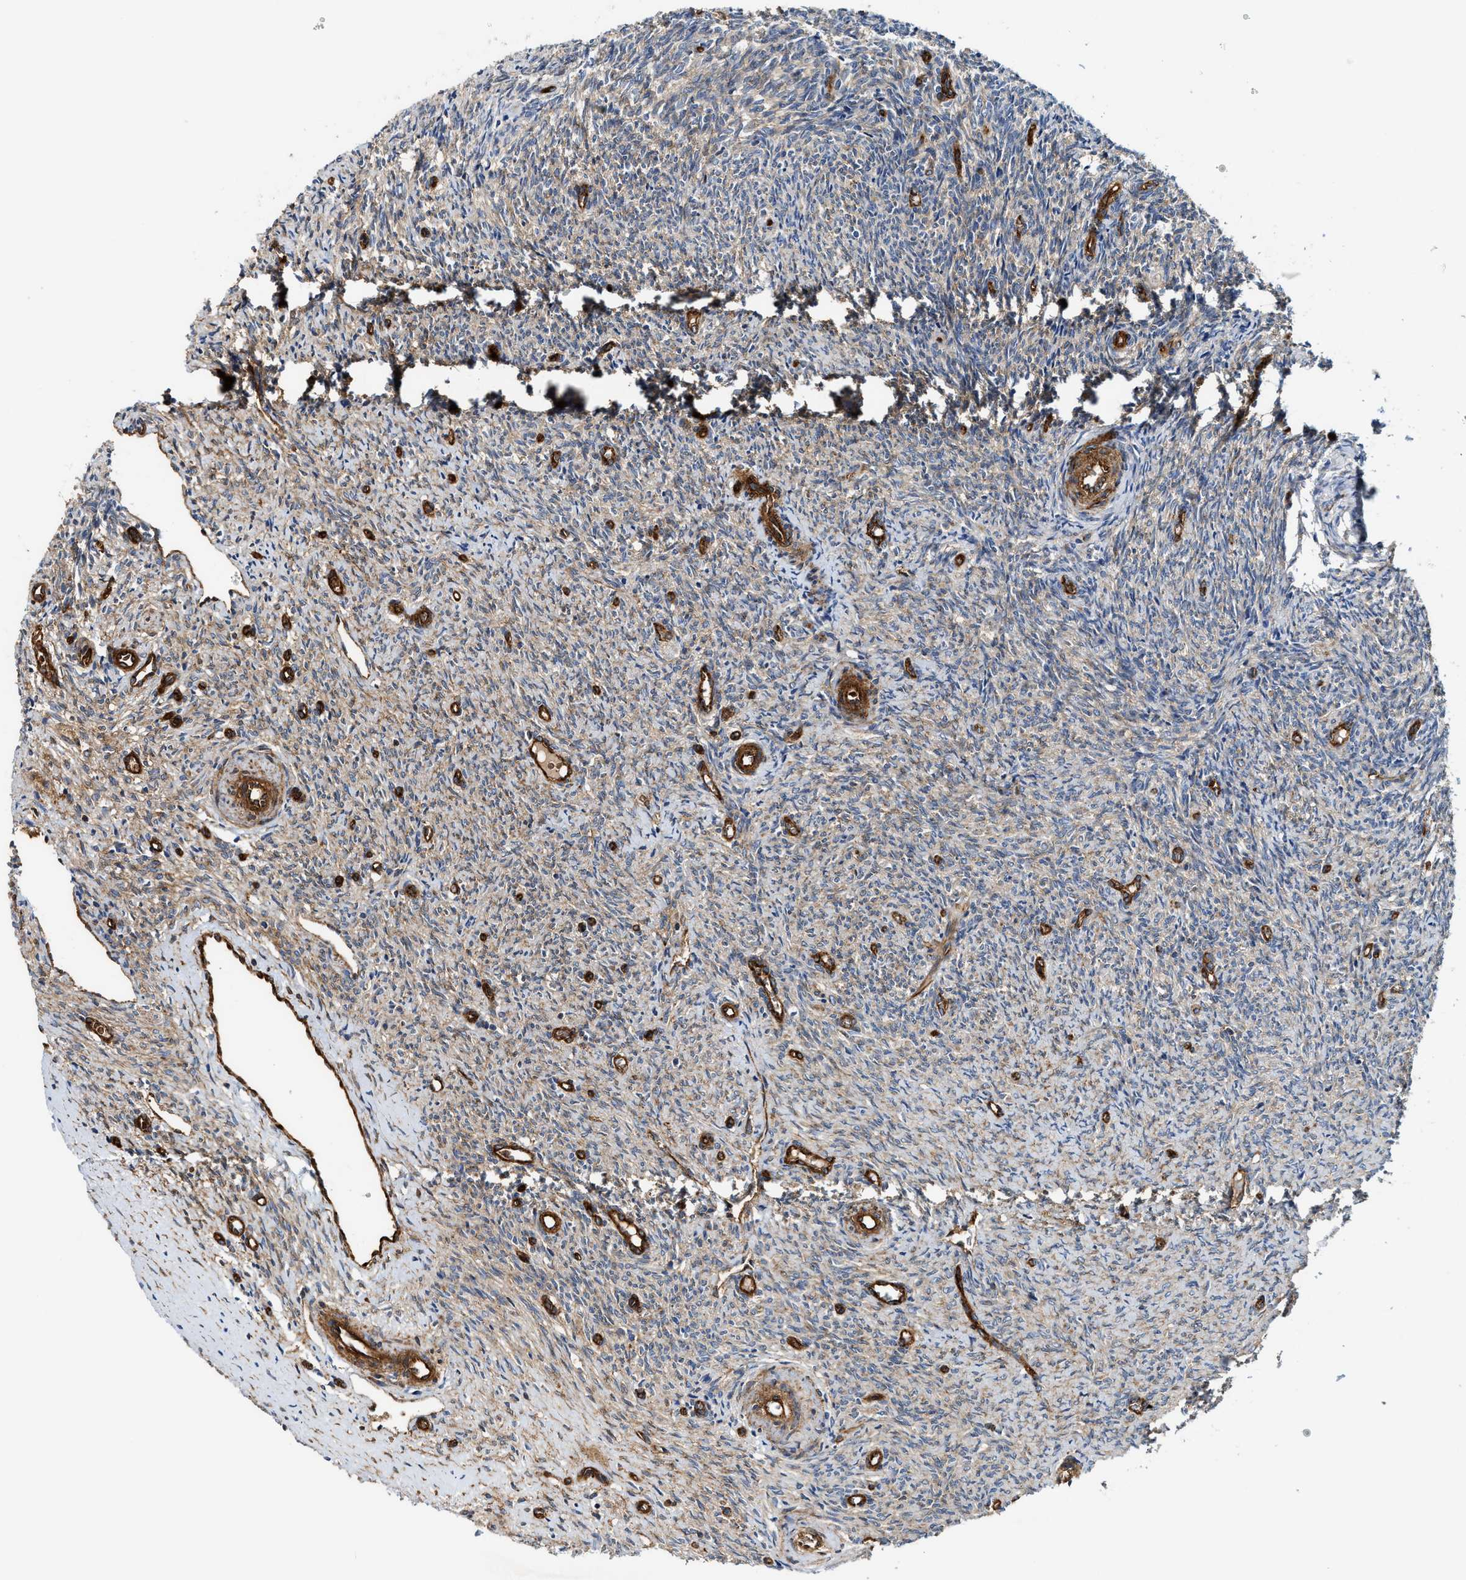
{"staining": {"intensity": "weak", "quantity": ">75%", "location": "cytoplasmic/membranous"}, "tissue": "ovary", "cell_type": "Follicle cells", "image_type": "normal", "snomed": [{"axis": "morphology", "description": "Normal tissue, NOS"}, {"axis": "topography", "description": "Ovary"}], "caption": "Immunohistochemical staining of benign human ovary reveals >75% levels of weak cytoplasmic/membranous protein staining in about >75% of follicle cells.", "gene": "HIP1", "patient": {"sex": "female", "age": 41}}